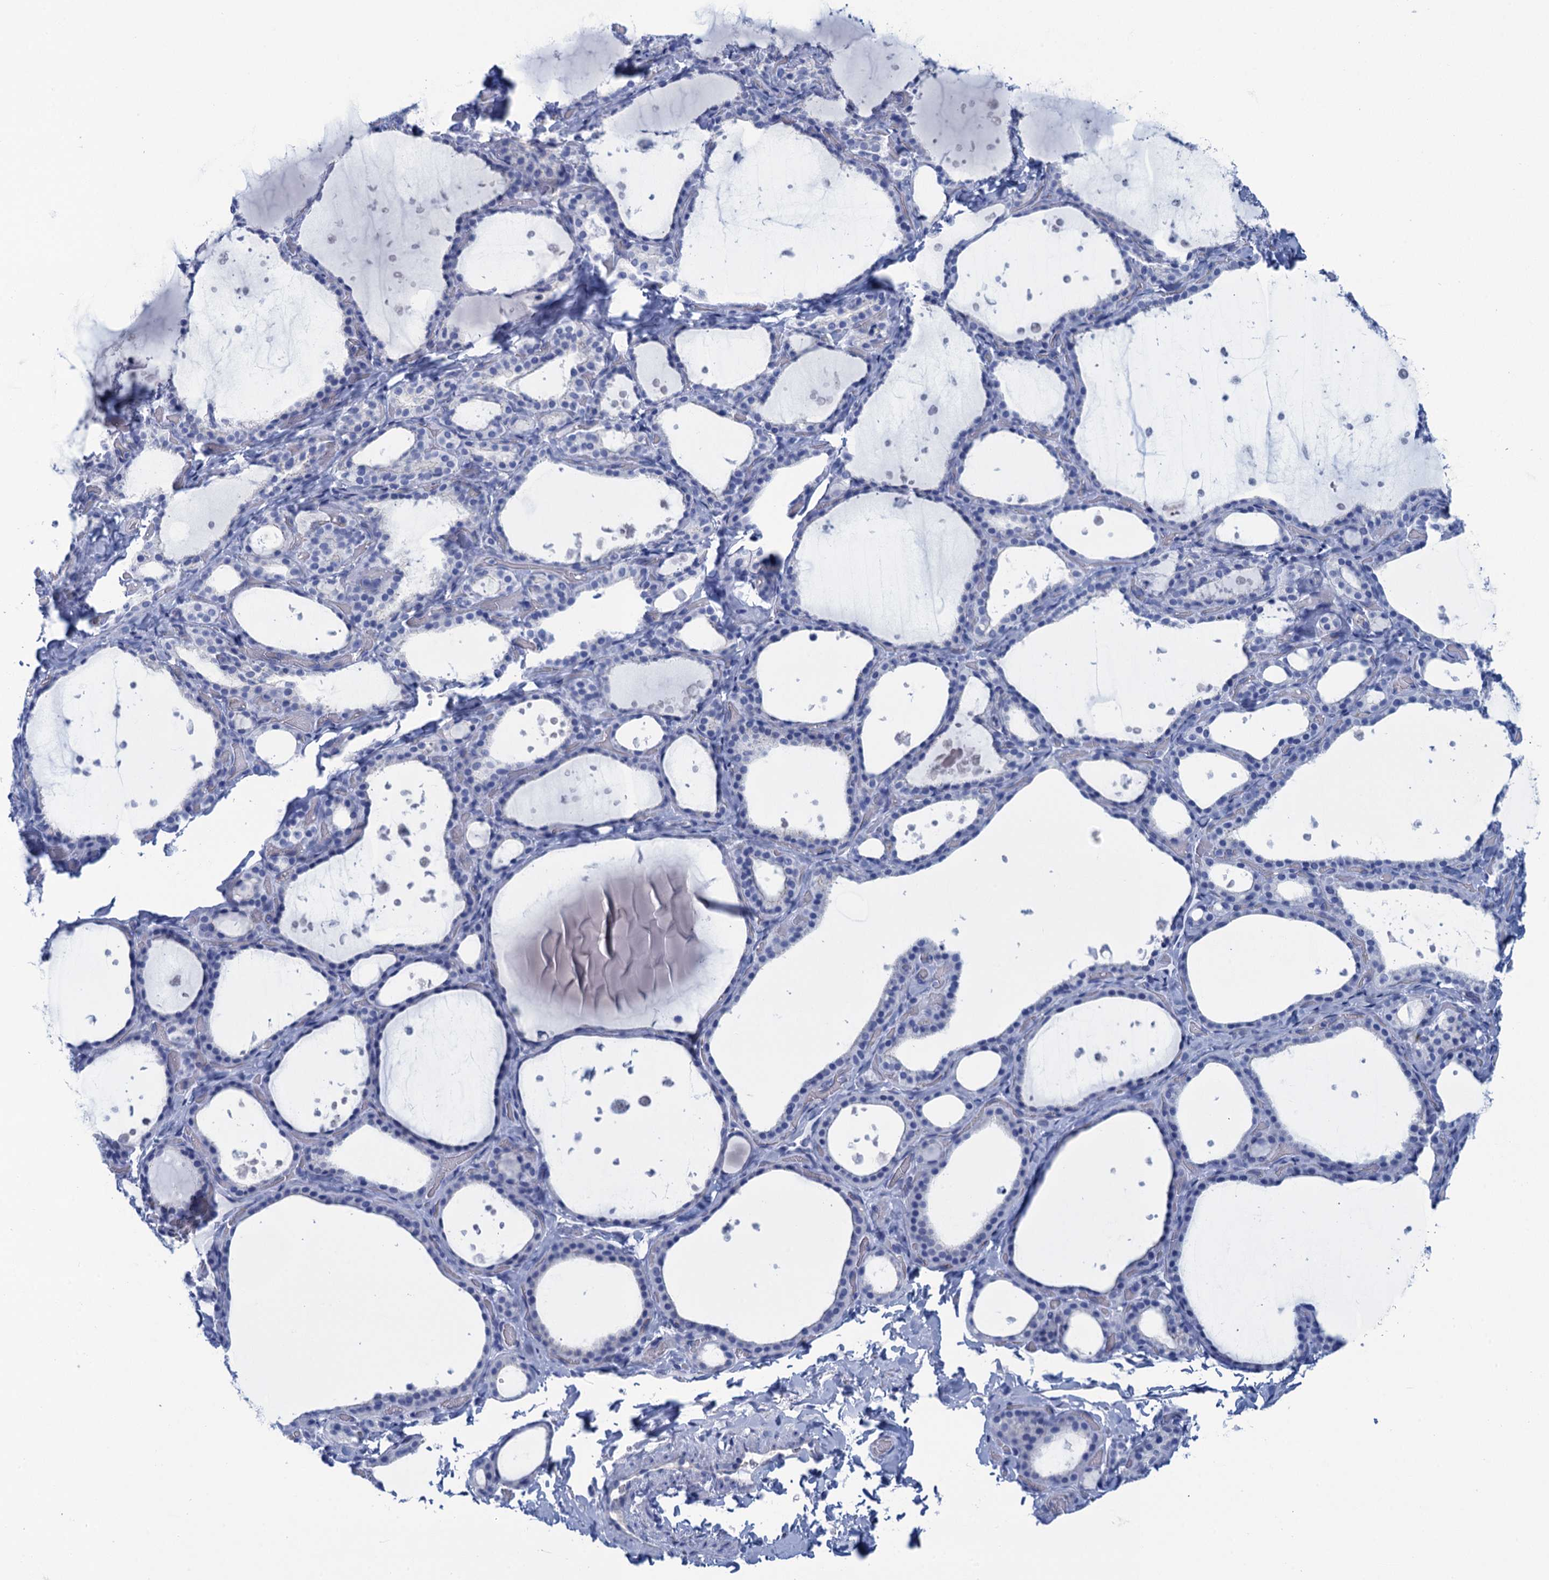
{"staining": {"intensity": "negative", "quantity": "none", "location": "none"}, "tissue": "thyroid gland", "cell_type": "Glandular cells", "image_type": "normal", "snomed": [{"axis": "morphology", "description": "Normal tissue, NOS"}, {"axis": "topography", "description": "Thyroid gland"}], "caption": "High magnification brightfield microscopy of normal thyroid gland stained with DAB (3,3'-diaminobenzidine) (brown) and counterstained with hematoxylin (blue): glandular cells show no significant staining.", "gene": "CALML5", "patient": {"sex": "female", "age": 44}}